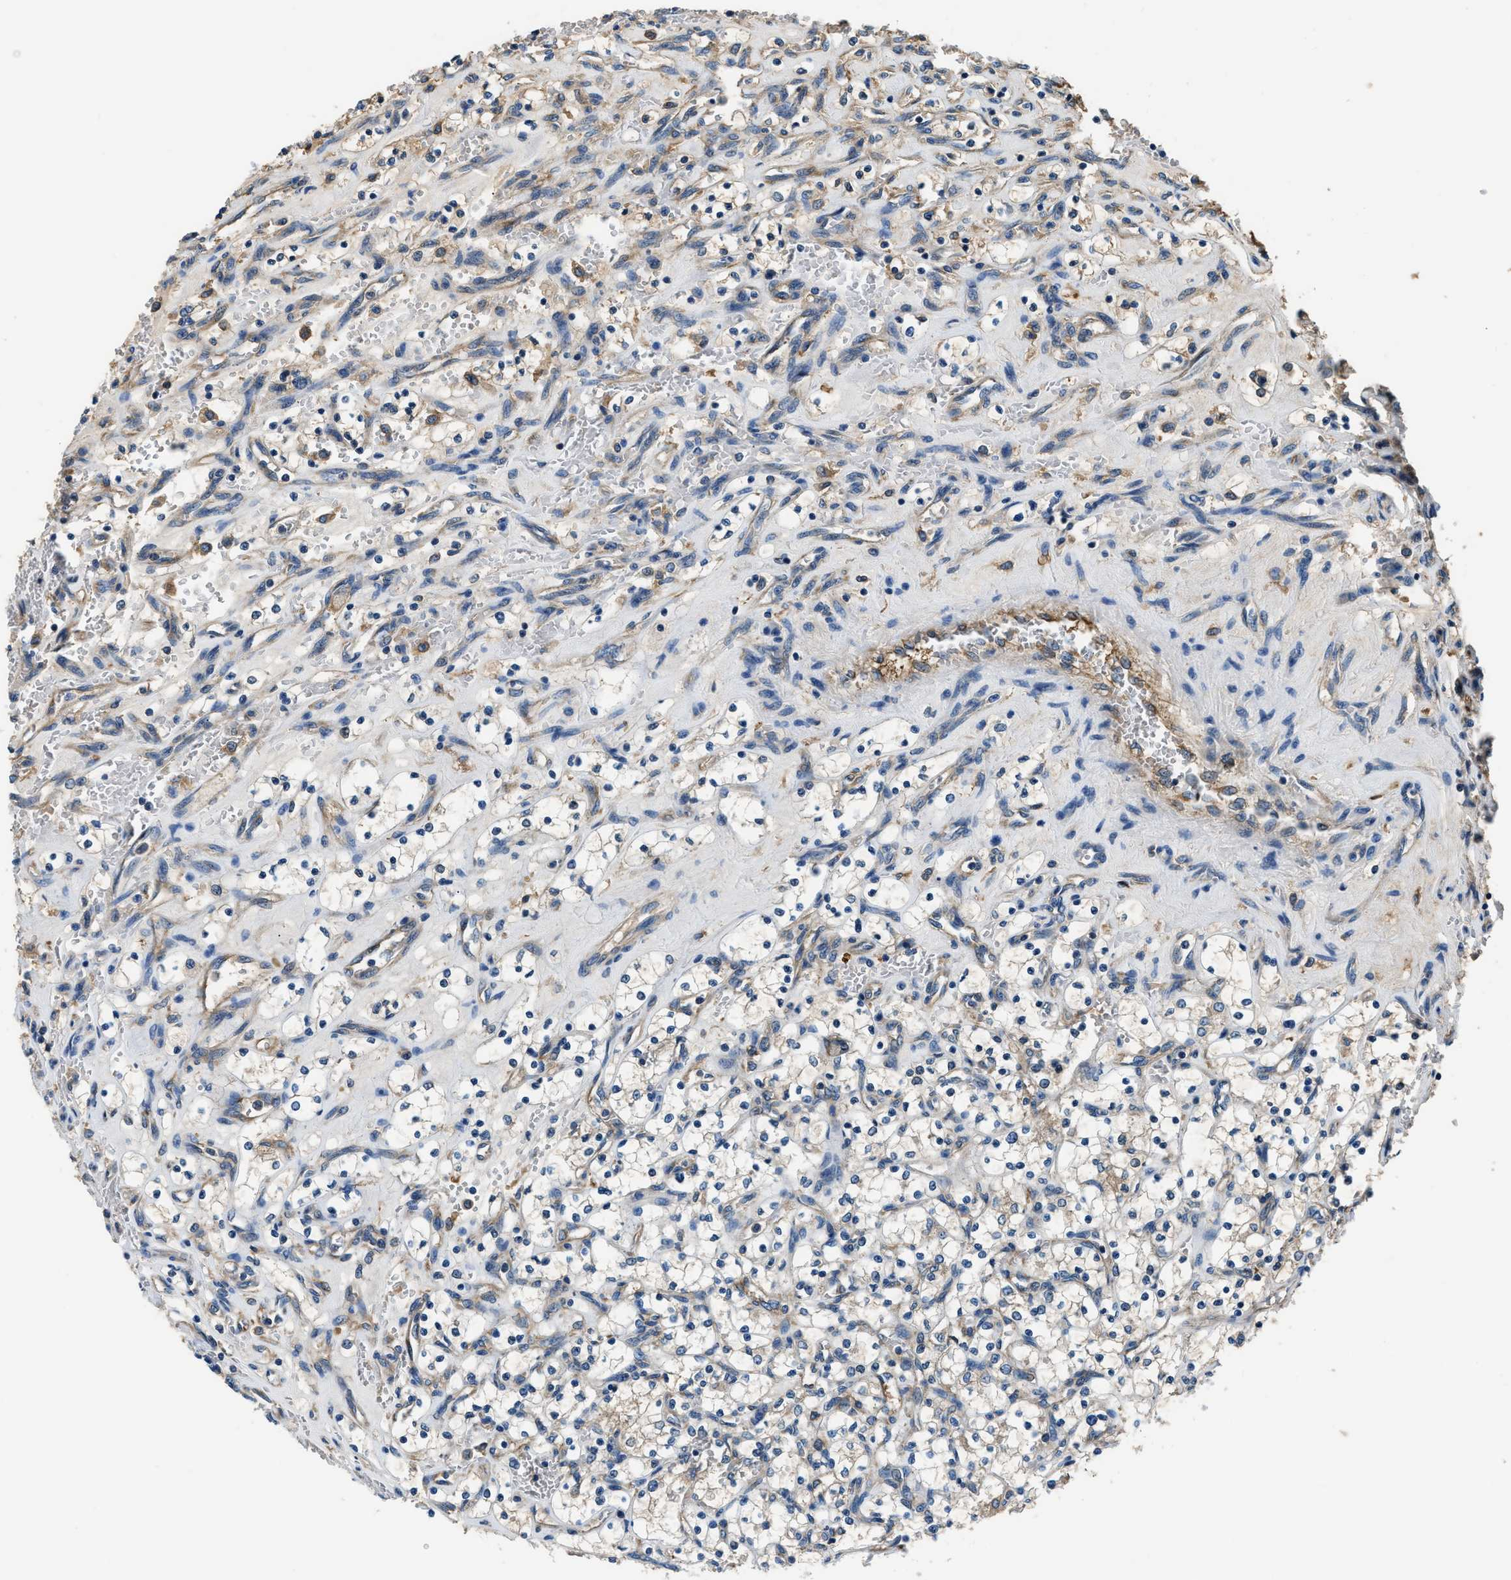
{"staining": {"intensity": "negative", "quantity": "none", "location": "none"}, "tissue": "renal cancer", "cell_type": "Tumor cells", "image_type": "cancer", "snomed": [{"axis": "morphology", "description": "Adenocarcinoma, NOS"}, {"axis": "topography", "description": "Kidney"}], "caption": "Immunohistochemistry (IHC) of renal cancer (adenocarcinoma) demonstrates no expression in tumor cells.", "gene": "EEA1", "patient": {"sex": "female", "age": 69}}